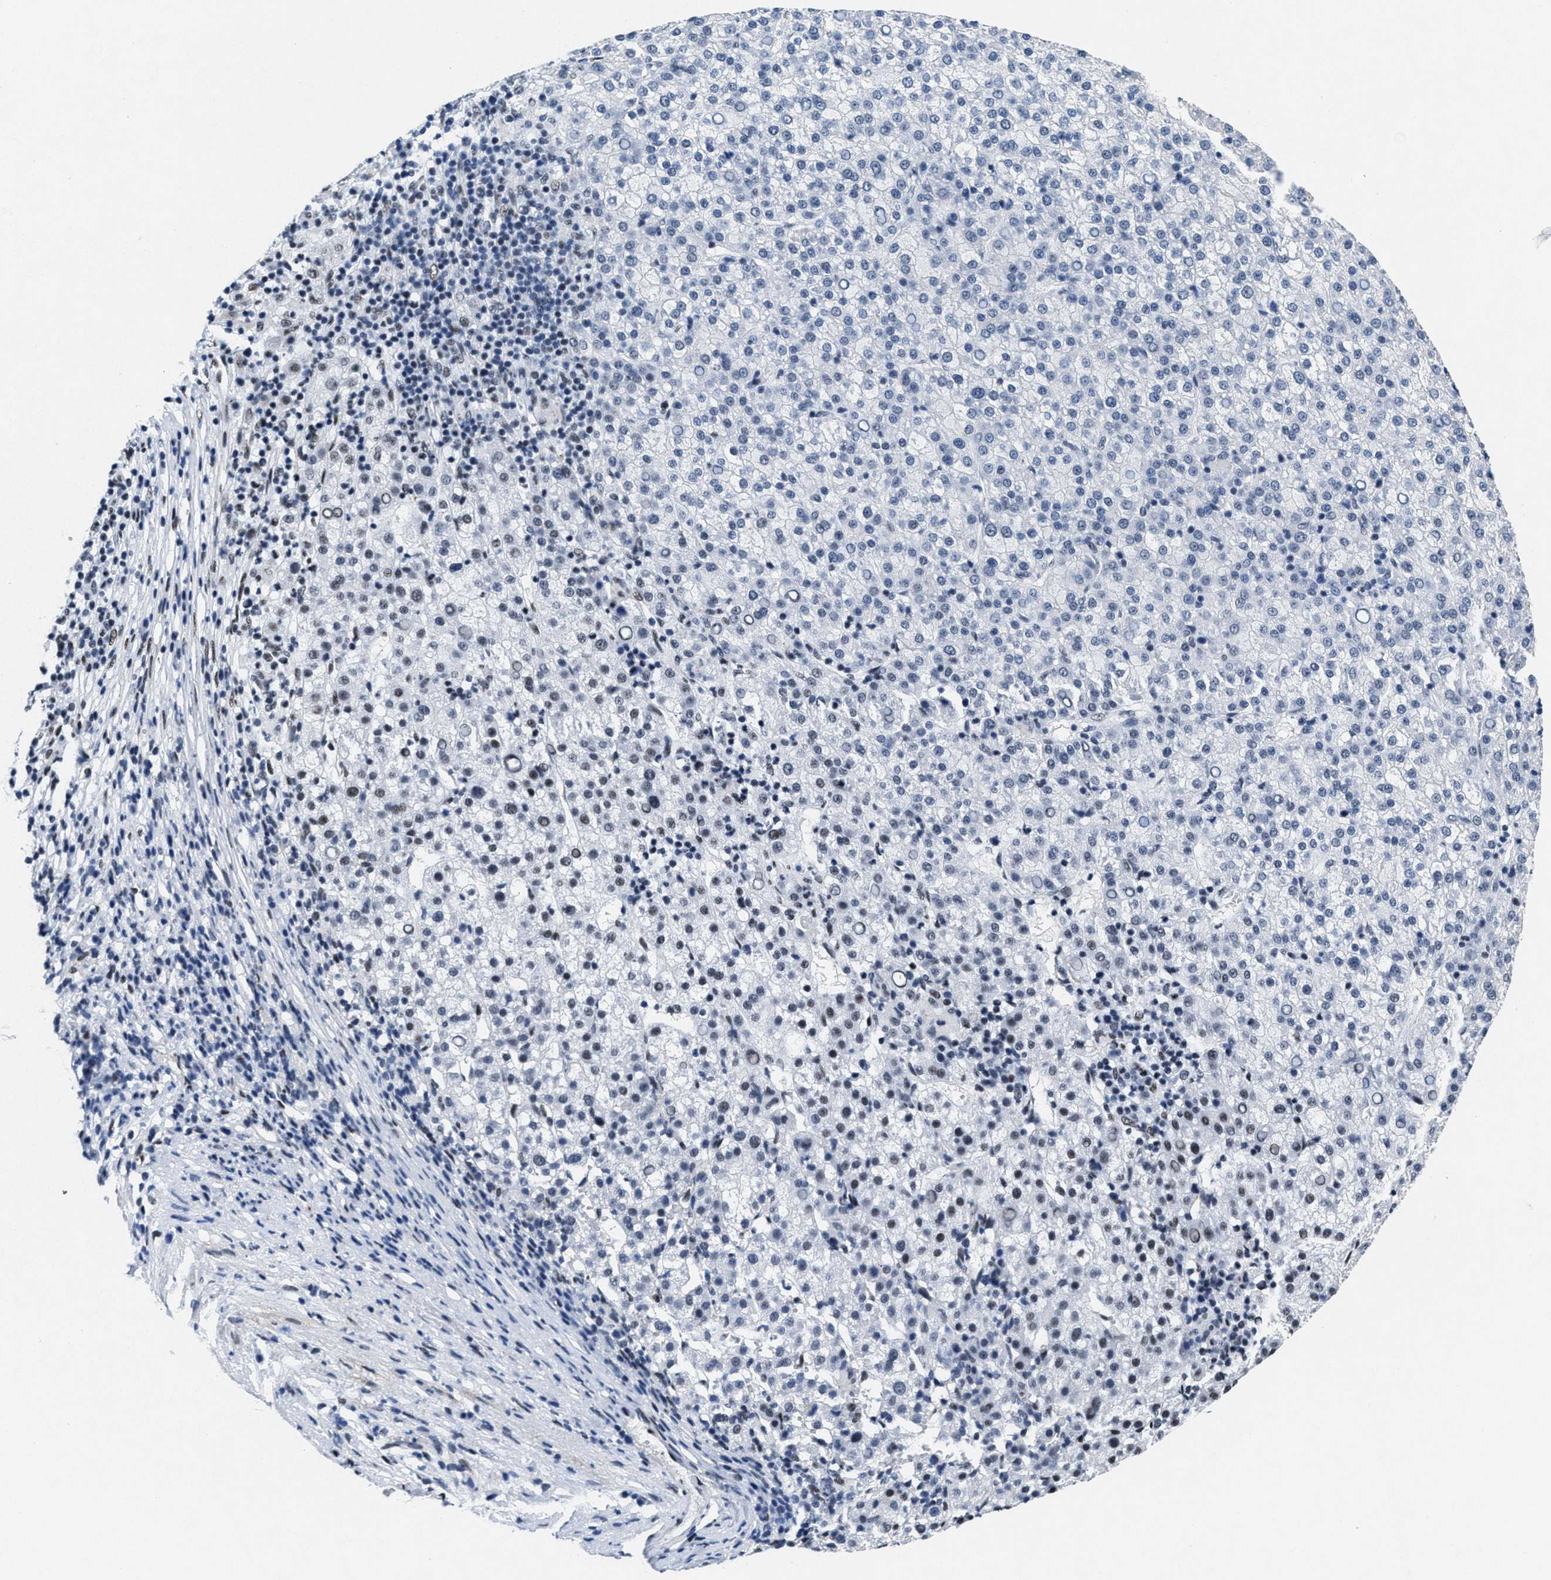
{"staining": {"intensity": "weak", "quantity": "<25%", "location": "nuclear"}, "tissue": "liver cancer", "cell_type": "Tumor cells", "image_type": "cancer", "snomed": [{"axis": "morphology", "description": "Carcinoma, Hepatocellular, NOS"}, {"axis": "topography", "description": "Liver"}], "caption": "Immunohistochemistry (IHC) photomicrograph of neoplastic tissue: human liver cancer (hepatocellular carcinoma) stained with DAB (3,3'-diaminobenzidine) demonstrates no significant protein expression in tumor cells.", "gene": "ID3", "patient": {"sex": "female", "age": 58}}